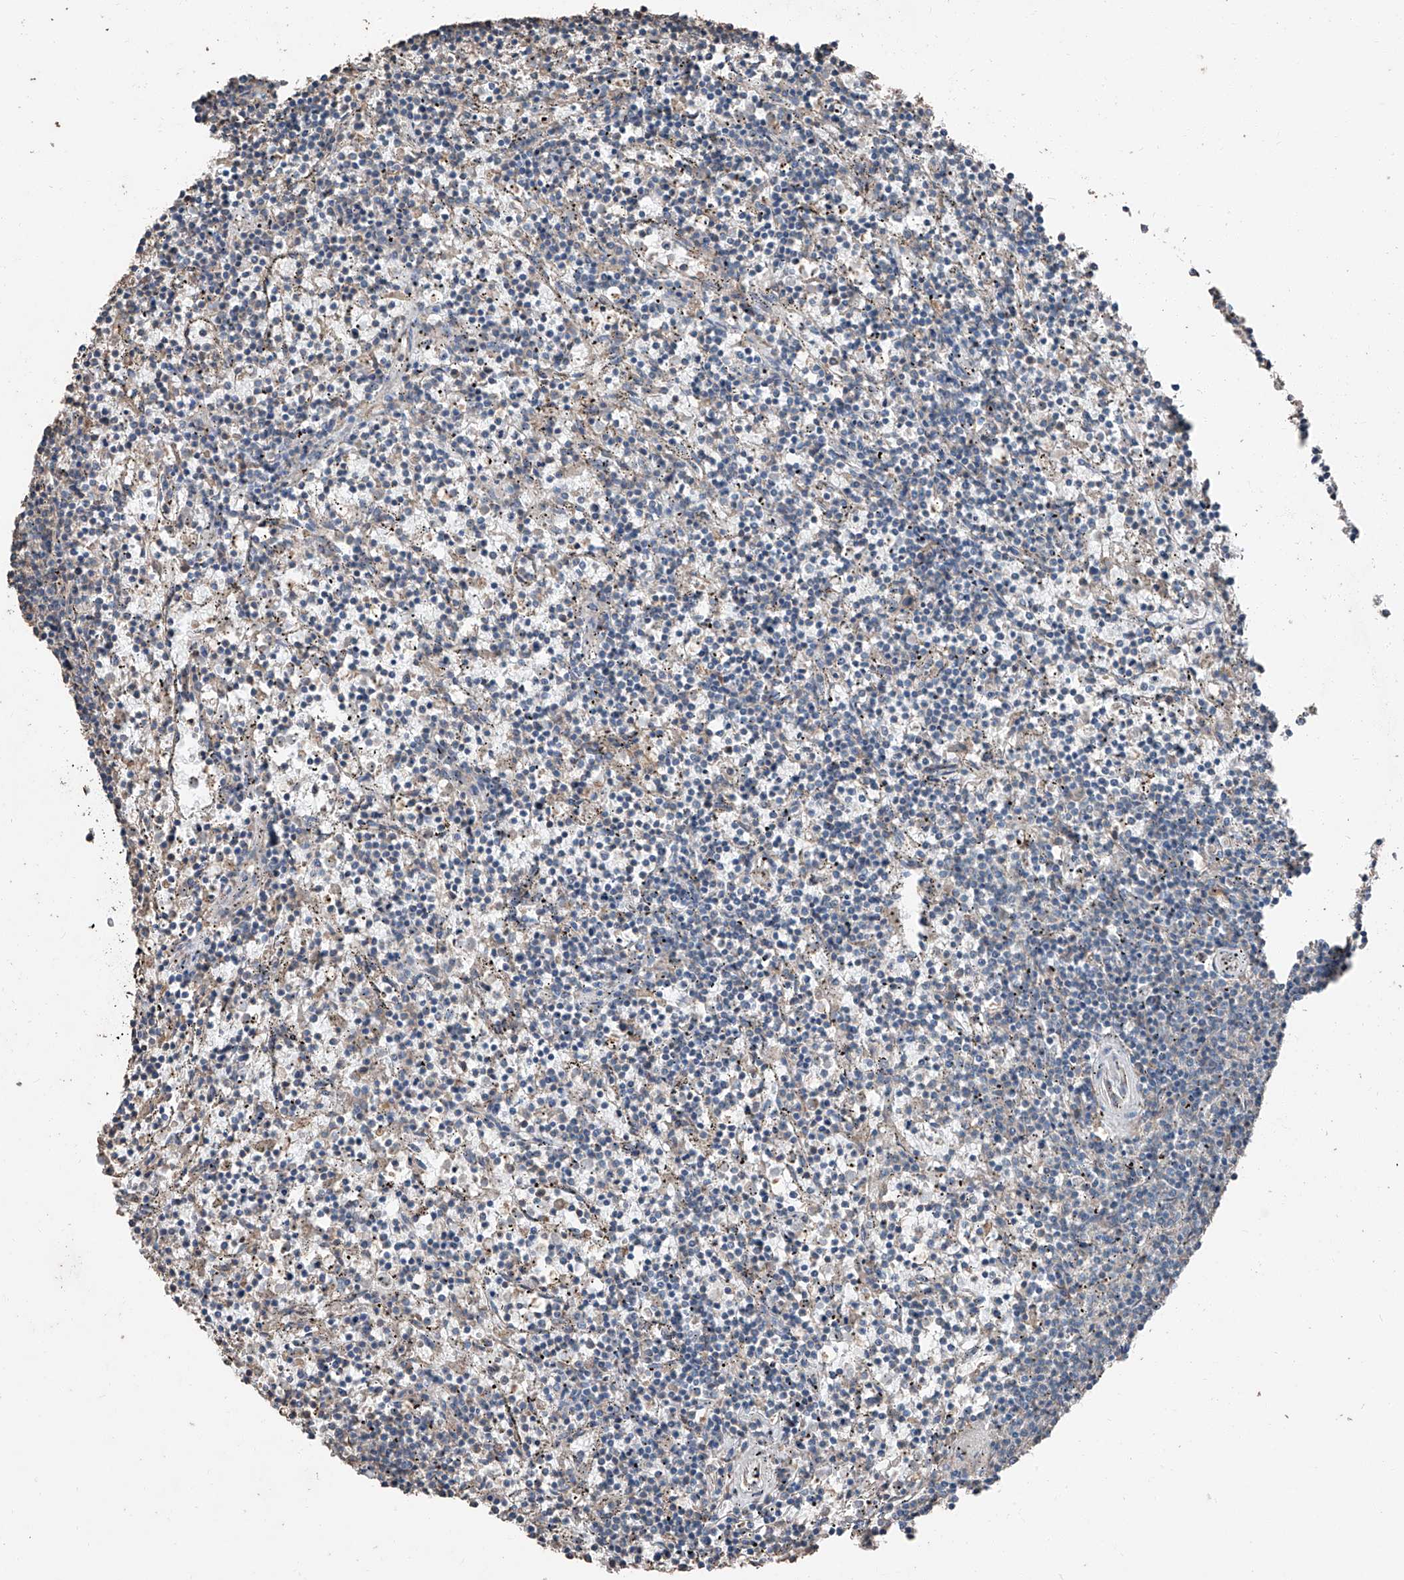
{"staining": {"intensity": "negative", "quantity": "none", "location": "none"}, "tissue": "lymphoma", "cell_type": "Tumor cells", "image_type": "cancer", "snomed": [{"axis": "morphology", "description": "Malignant lymphoma, non-Hodgkin's type, Low grade"}, {"axis": "topography", "description": "Spleen"}], "caption": "Image shows no significant protein positivity in tumor cells of low-grade malignant lymphoma, non-Hodgkin's type. Brightfield microscopy of IHC stained with DAB (3,3'-diaminobenzidine) (brown) and hematoxylin (blue), captured at high magnification.", "gene": "MAMLD1", "patient": {"sex": "female", "age": 50}}